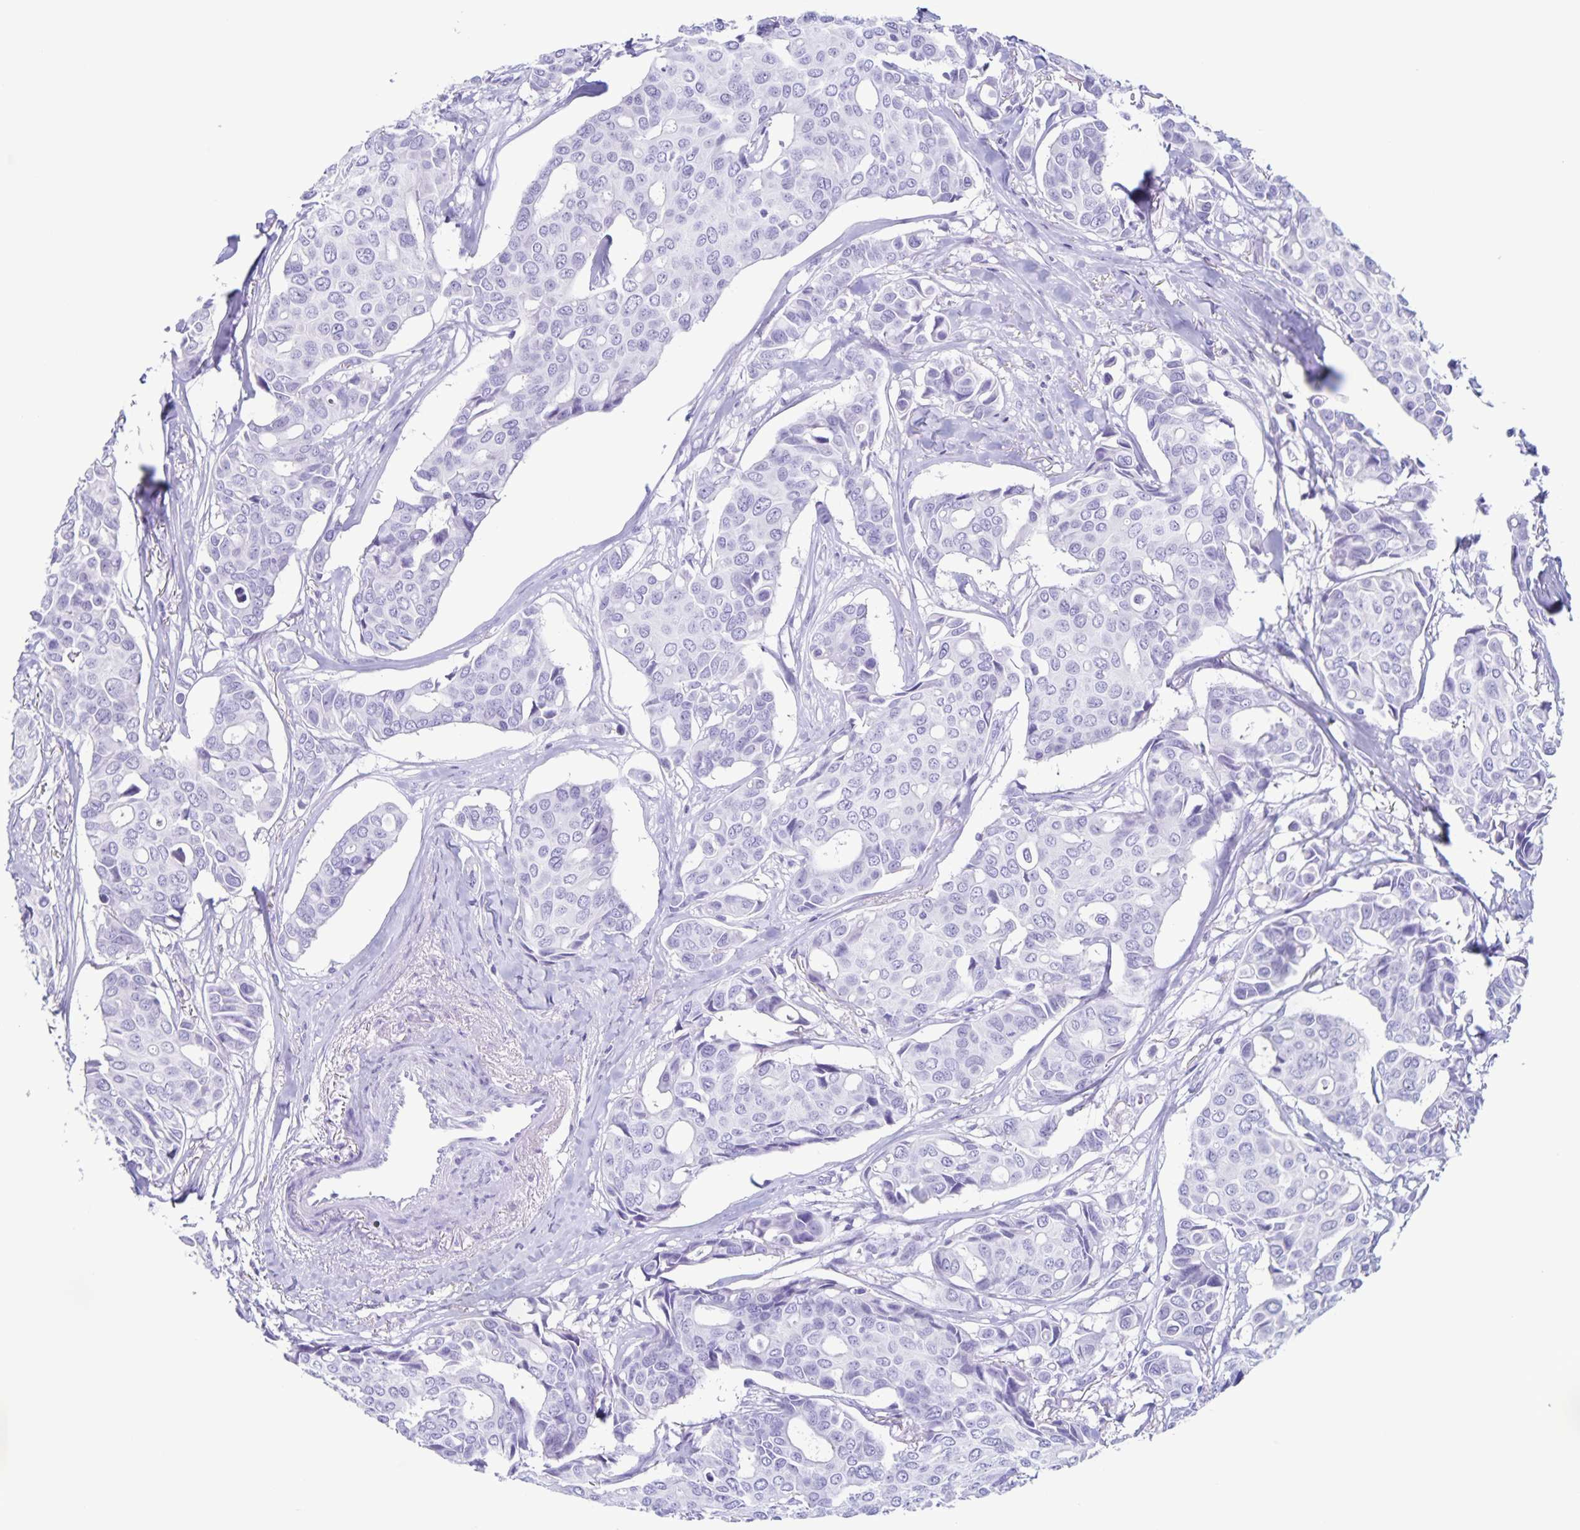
{"staining": {"intensity": "negative", "quantity": "none", "location": "none"}, "tissue": "breast cancer", "cell_type": "Tumor cells", "image_type": "cancer", "snomed": [{"axis": "morphology", "description": "Duct carcinoma"}, {"axis": "topography", "description": "Breast"}], "caption": "Immunohistochemical staining of breast cancer reveals no significant expression in tumor cells.", "gene": "C12orf56", "patient": {"sex": "female", "age": 54}}